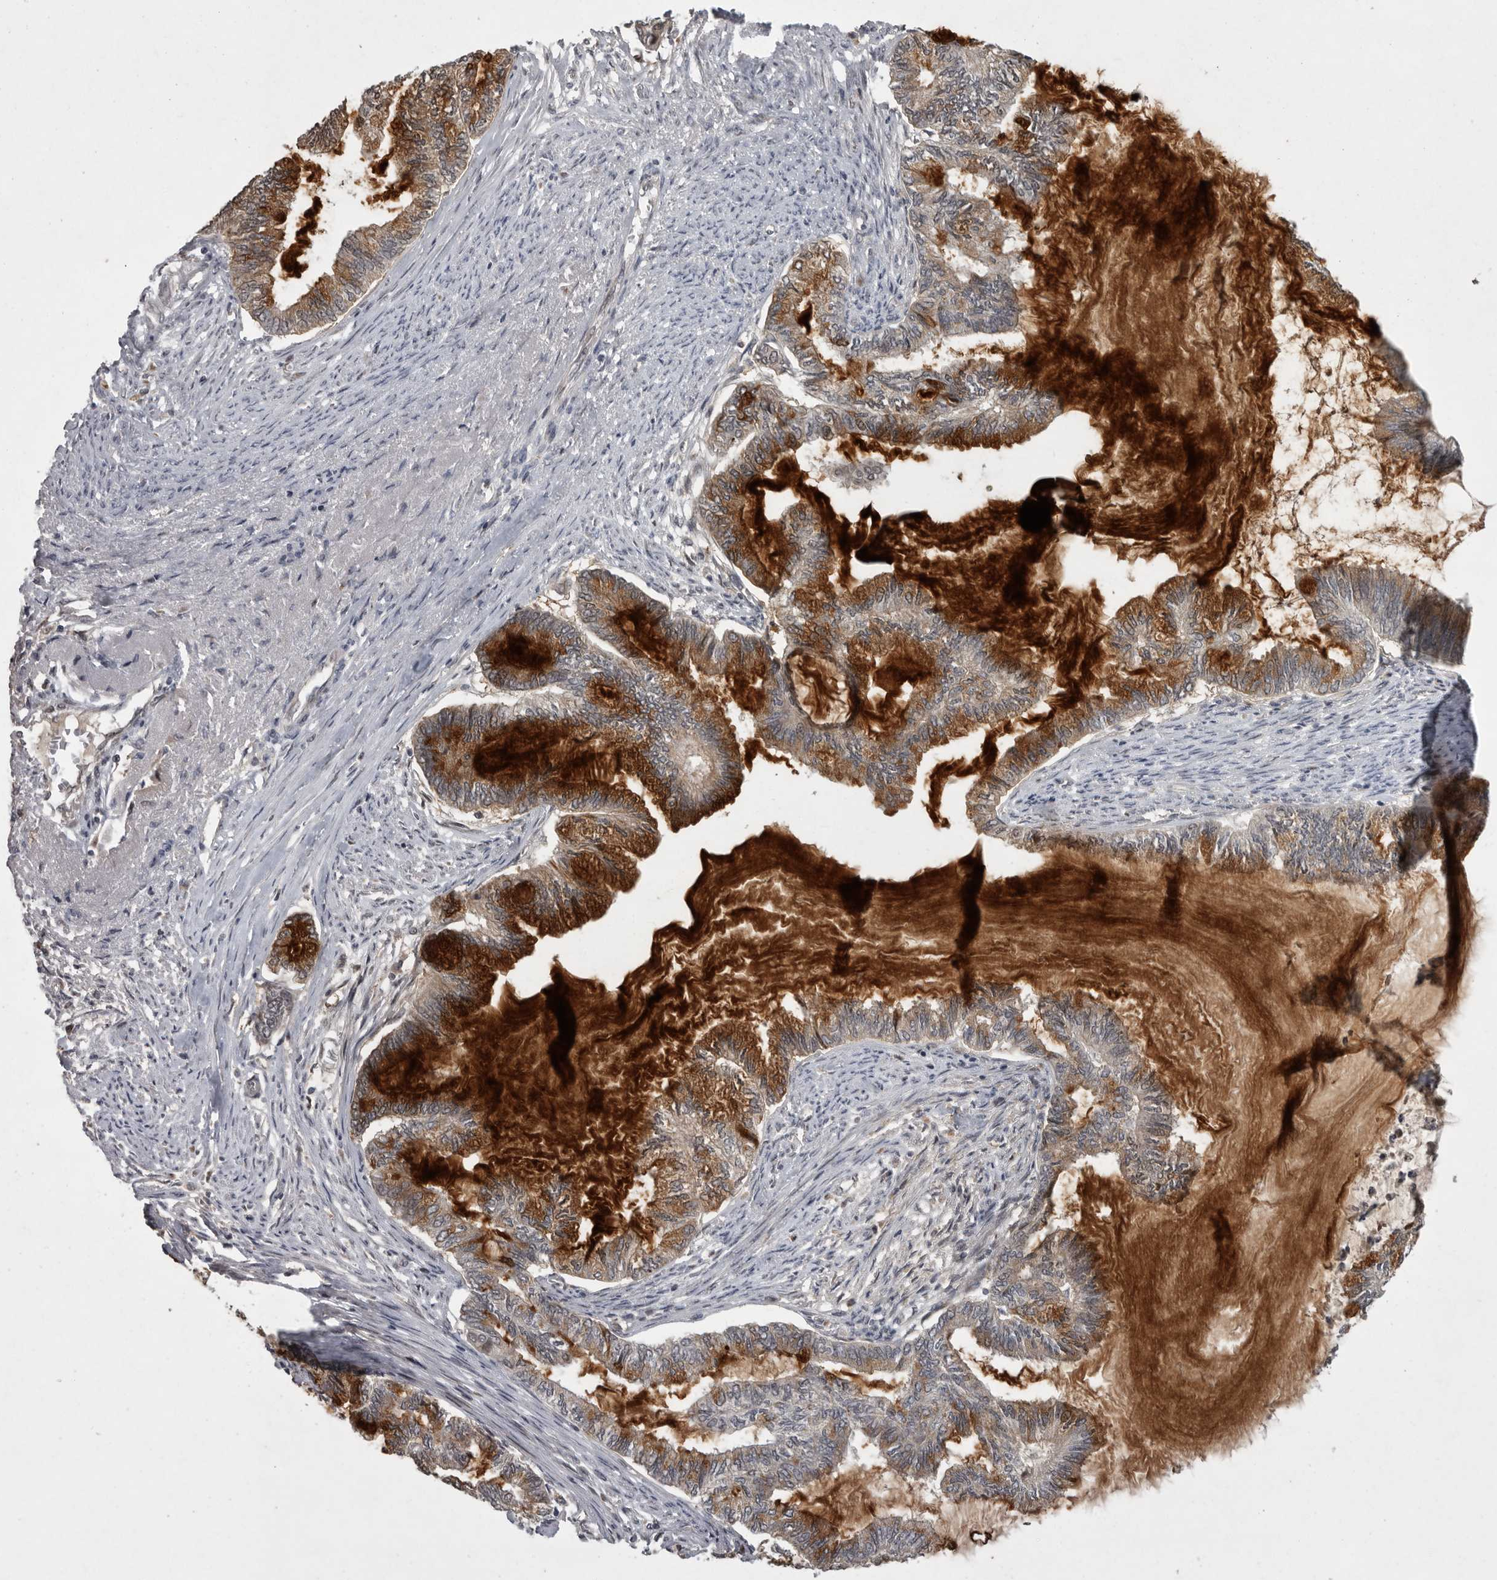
{"staining": {"intensity": "strong", "quantity": ">75%", "location": "cytoplasmic/membranous"}, "tissue": "endometrial cancer", "cell_type": "Tumor cells", "image_type": "cancer", "snomed": [{"axis": "morphology", "description": "Adenocarcinoma, NOS"}, {"axis": "topography", "description": "Endometrium"}], "caption": "A histopathology image of endometrial cancer stained for a protein reveals strong cytoplasmic/membranous brown staining in tumor cells. The staining is performed using DAB (3,3'-diaminobenzidine) brown chromogen to label protein expression. The nuclei are counter-stained blue using hematoxylin.", "gene": "MAN2A1", "patient": {"sex": "female", "age": 86}}